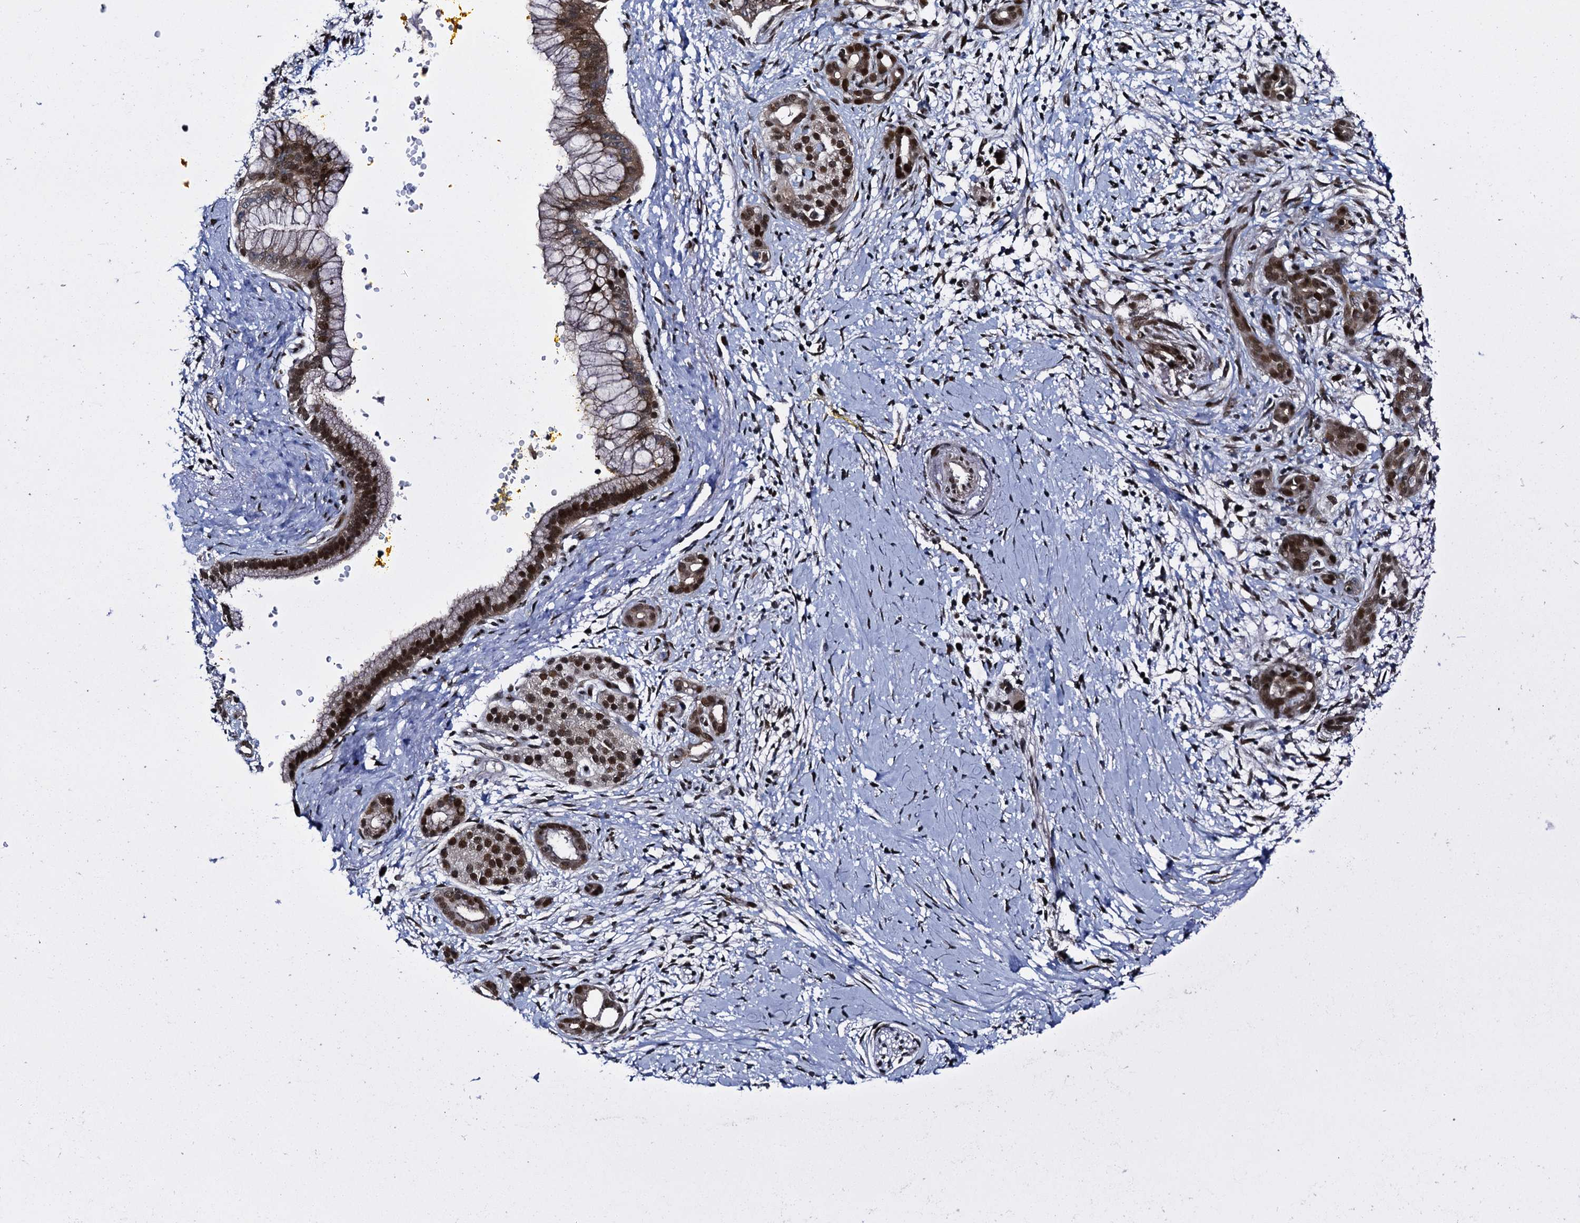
{"staining": {"intensity": "moderate", "quantity": ">75%", "location": "cytoplasmic/membranous,nuclear"}, "tissue": "pancreatic cancer", "cell_type": "Tumor cells", "image_type": "cancer", "snomed": [{"axis": "morphology", "description": "Adenocarcinoma, NOS"}, {"axis": "topography", "description": "Pancreas"}], "caption": "This image shows immunohistochemistry (IHC) staining of pancreatic adenocarcinoma, with medium moderate cytoplasmic/membranous and nuclear expression in about >75% of tumor cells.", "gene": "RUFY2", "patient": {"sex": "male", "age": 58}}